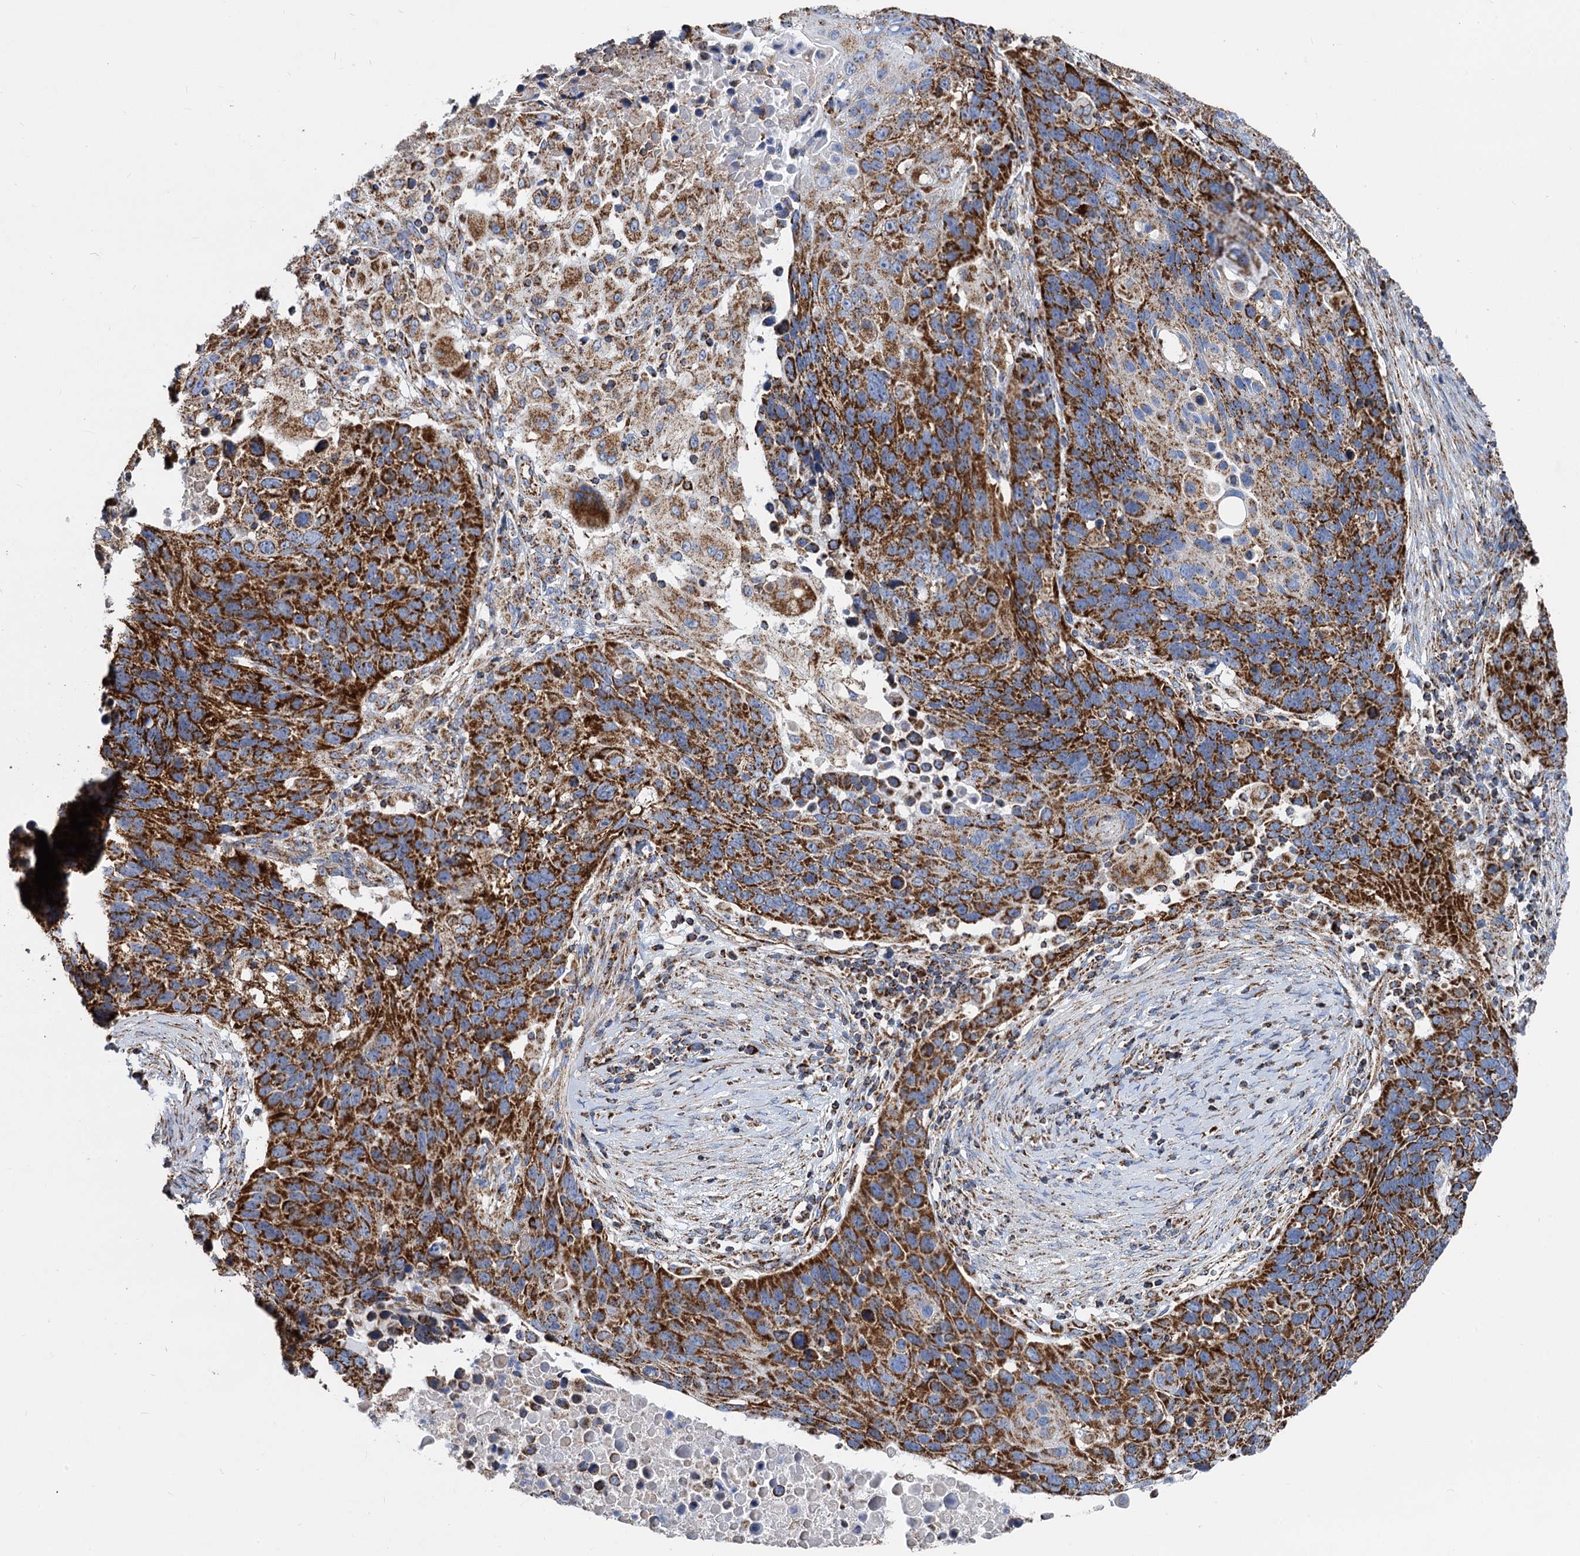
{"staining": {"intensity": "strong", "quantity": ">75%", "location": "cytoplasmic/membranous"}, "tissue": "lung cancer", "cell_type": "Tumor cells", "image_type": "cancer", "snomed": [{"axis": "morphology", "description": "Normal tissue, NOS"}, {"axis": "morphology", "description": "Squamous cell carcinoma, NOS"}, {"axis": "topography", "description": "Lymph node"}, {"axis": "topography", "description": "Lung"}], "caption": "The micrograph reveals a brown stain indicating the presence of a protein in the cytoplasmic/membranous of tumor cells in squamous cell carcinoma (lung).", "gene": "TIMM10", "patient": {"sex": "male", "age": 66}}